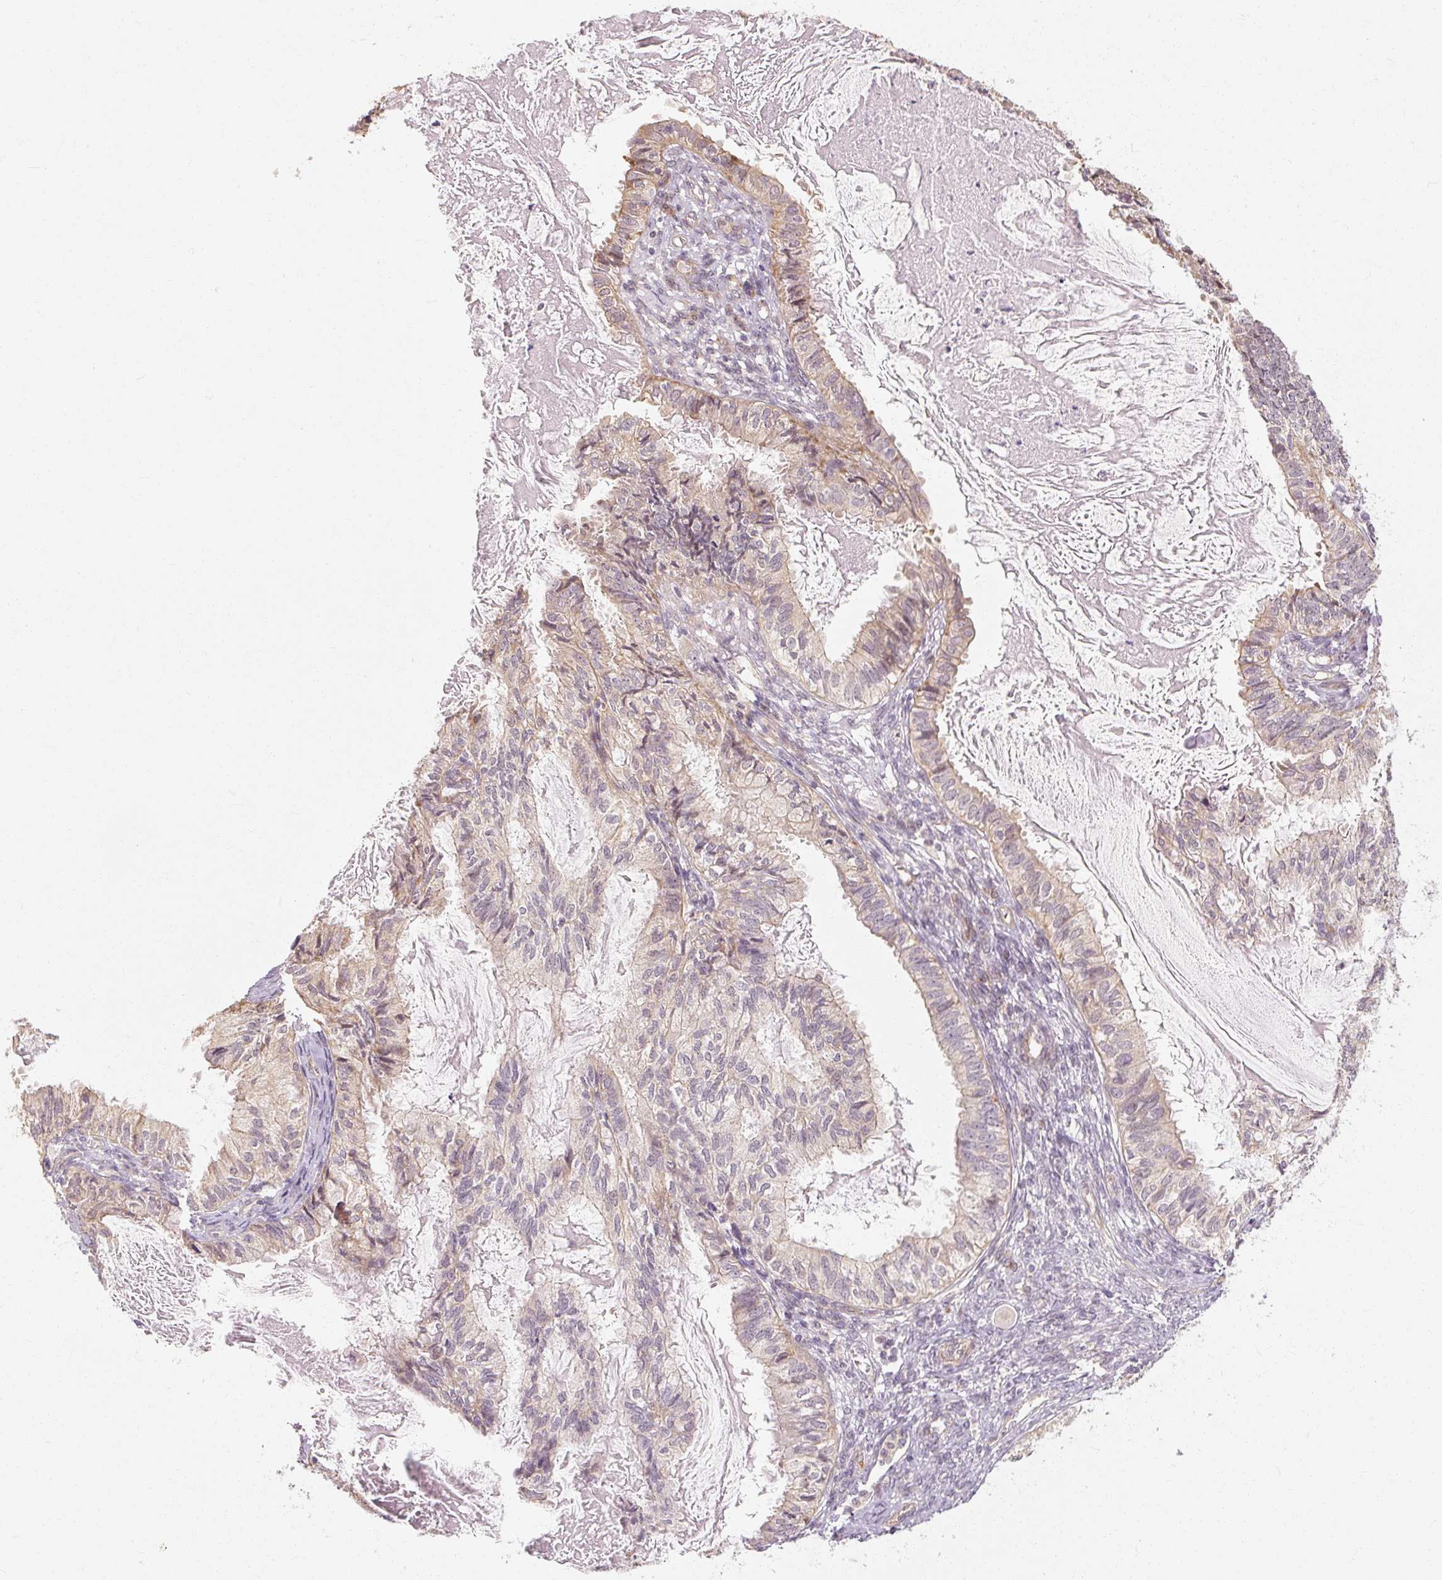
{"staining": {"intensity": "negative", "quantity": "none", "location": "none"}, "tissue": "cervical cancer", "cell_type": "Tumor cells", "image_type": "cancer", "snomed": [{"axis": "morphology", "description": "Normal tissue, NOS"}, {"axis": "morphology", "description": "Adenocarcinoma, NOS"}, {"axis": "topography", "description": "Cervix"}, {"axis": "topography", "description": "Endometrium"}], "caption": "There is no significant positivity in tumor cells of cervical cancer (adenocarcinoma). The staining is performed using DAB brown chromogen with nuclei counter-stained in using hematoxylin.", "gene": "RB1CC1", "patient": {"sex": "female", "age": 86}}